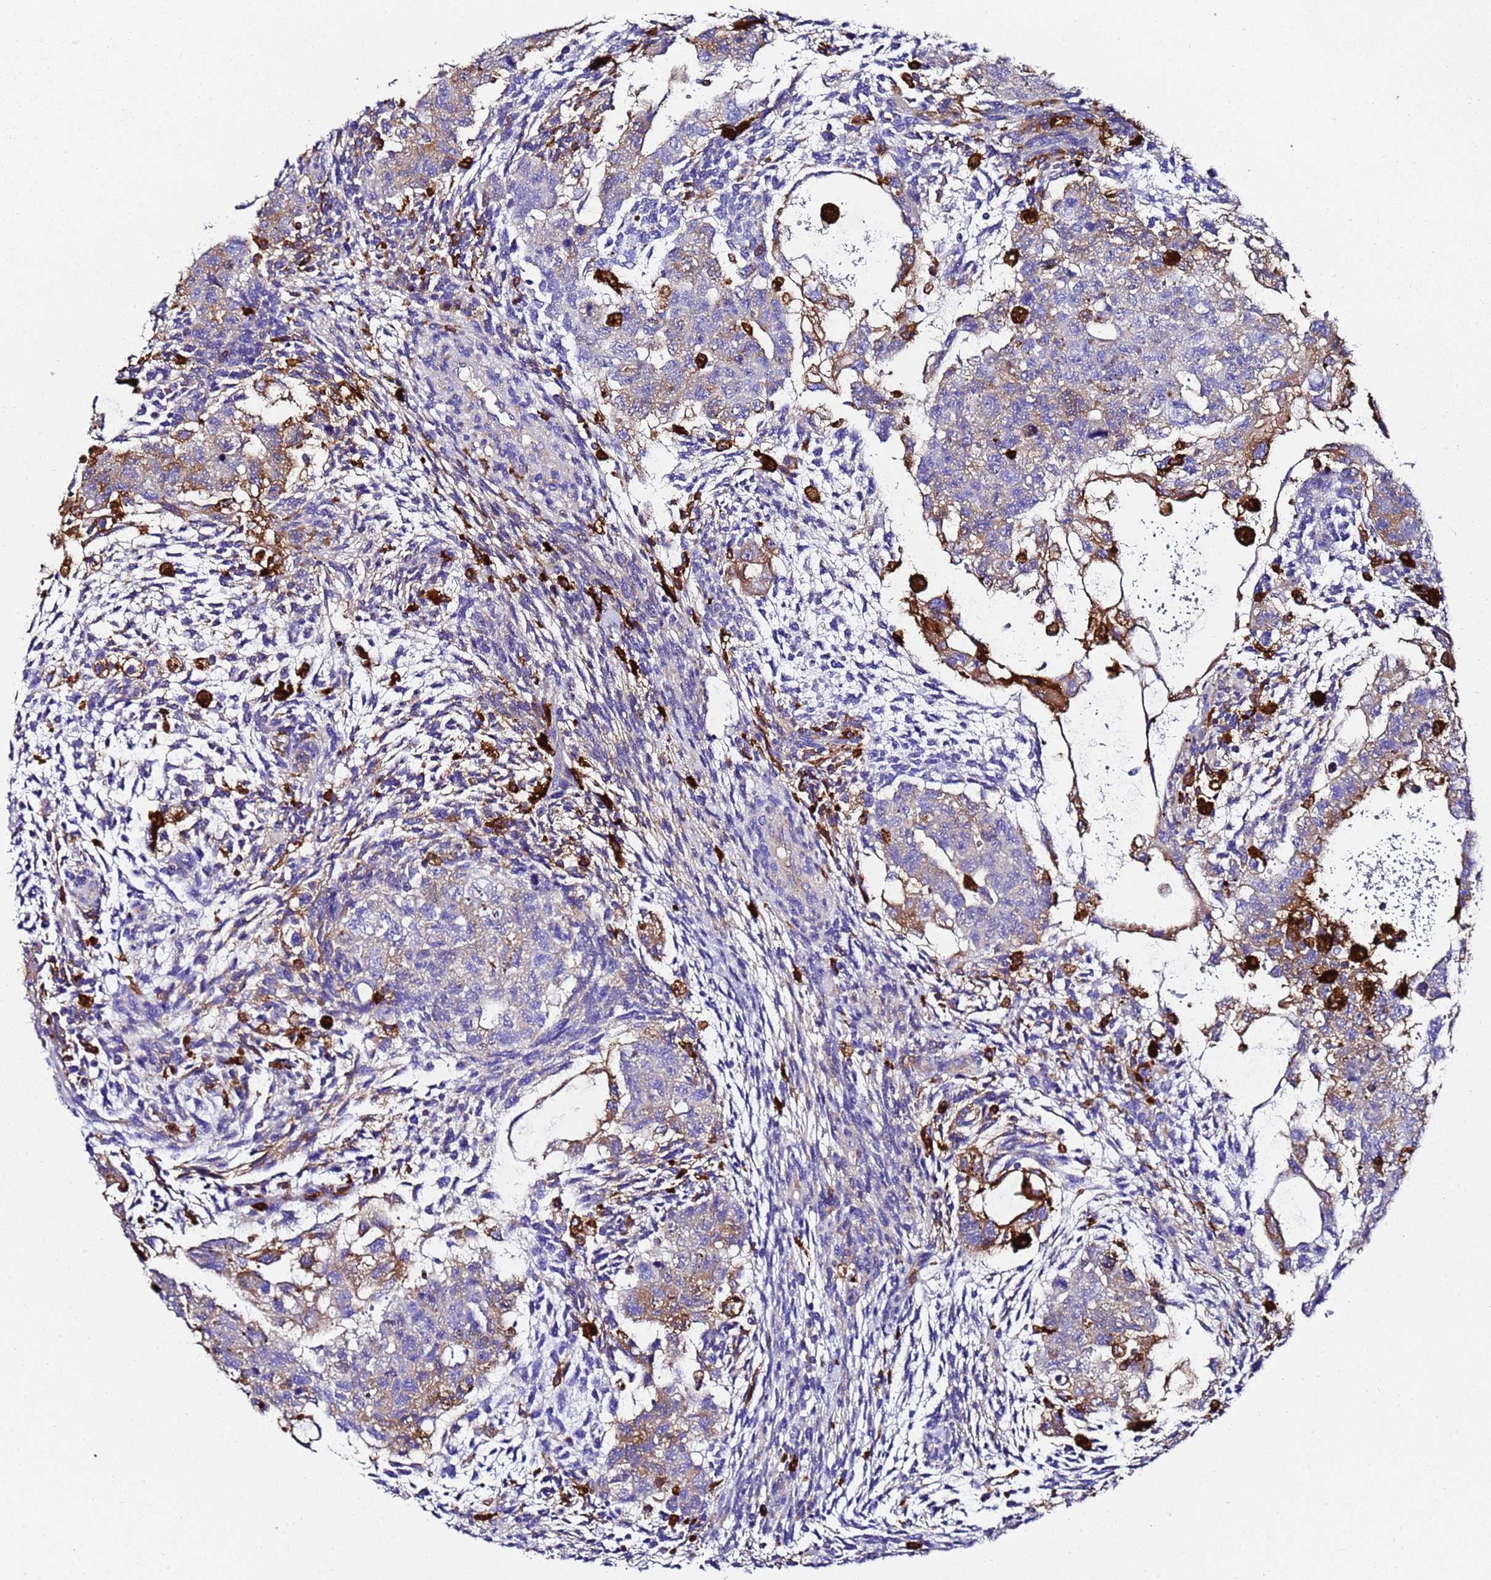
{"staining": {"intensity": "weak", "quantity": "<25%", "location": "cytoplasmic/membranous"}, "tissue": "testis cancer", "cell_type": "Tumor cells", "image_type": "cancer", "snomed": [{"axis": "morphology", "description": "Carcinoma, Embryonal, NOS"}, {"axis": "topography", "description": "Testis"}], "caption": "Protein analysis of embryonal carcinoma (testis) shows no significant positivity in tumor cells. (Brightfield microscopy of DAB immunohistochemistry at high magnification).", "gene": "FTL", "patient": {"sex": "male", "age": 36}}